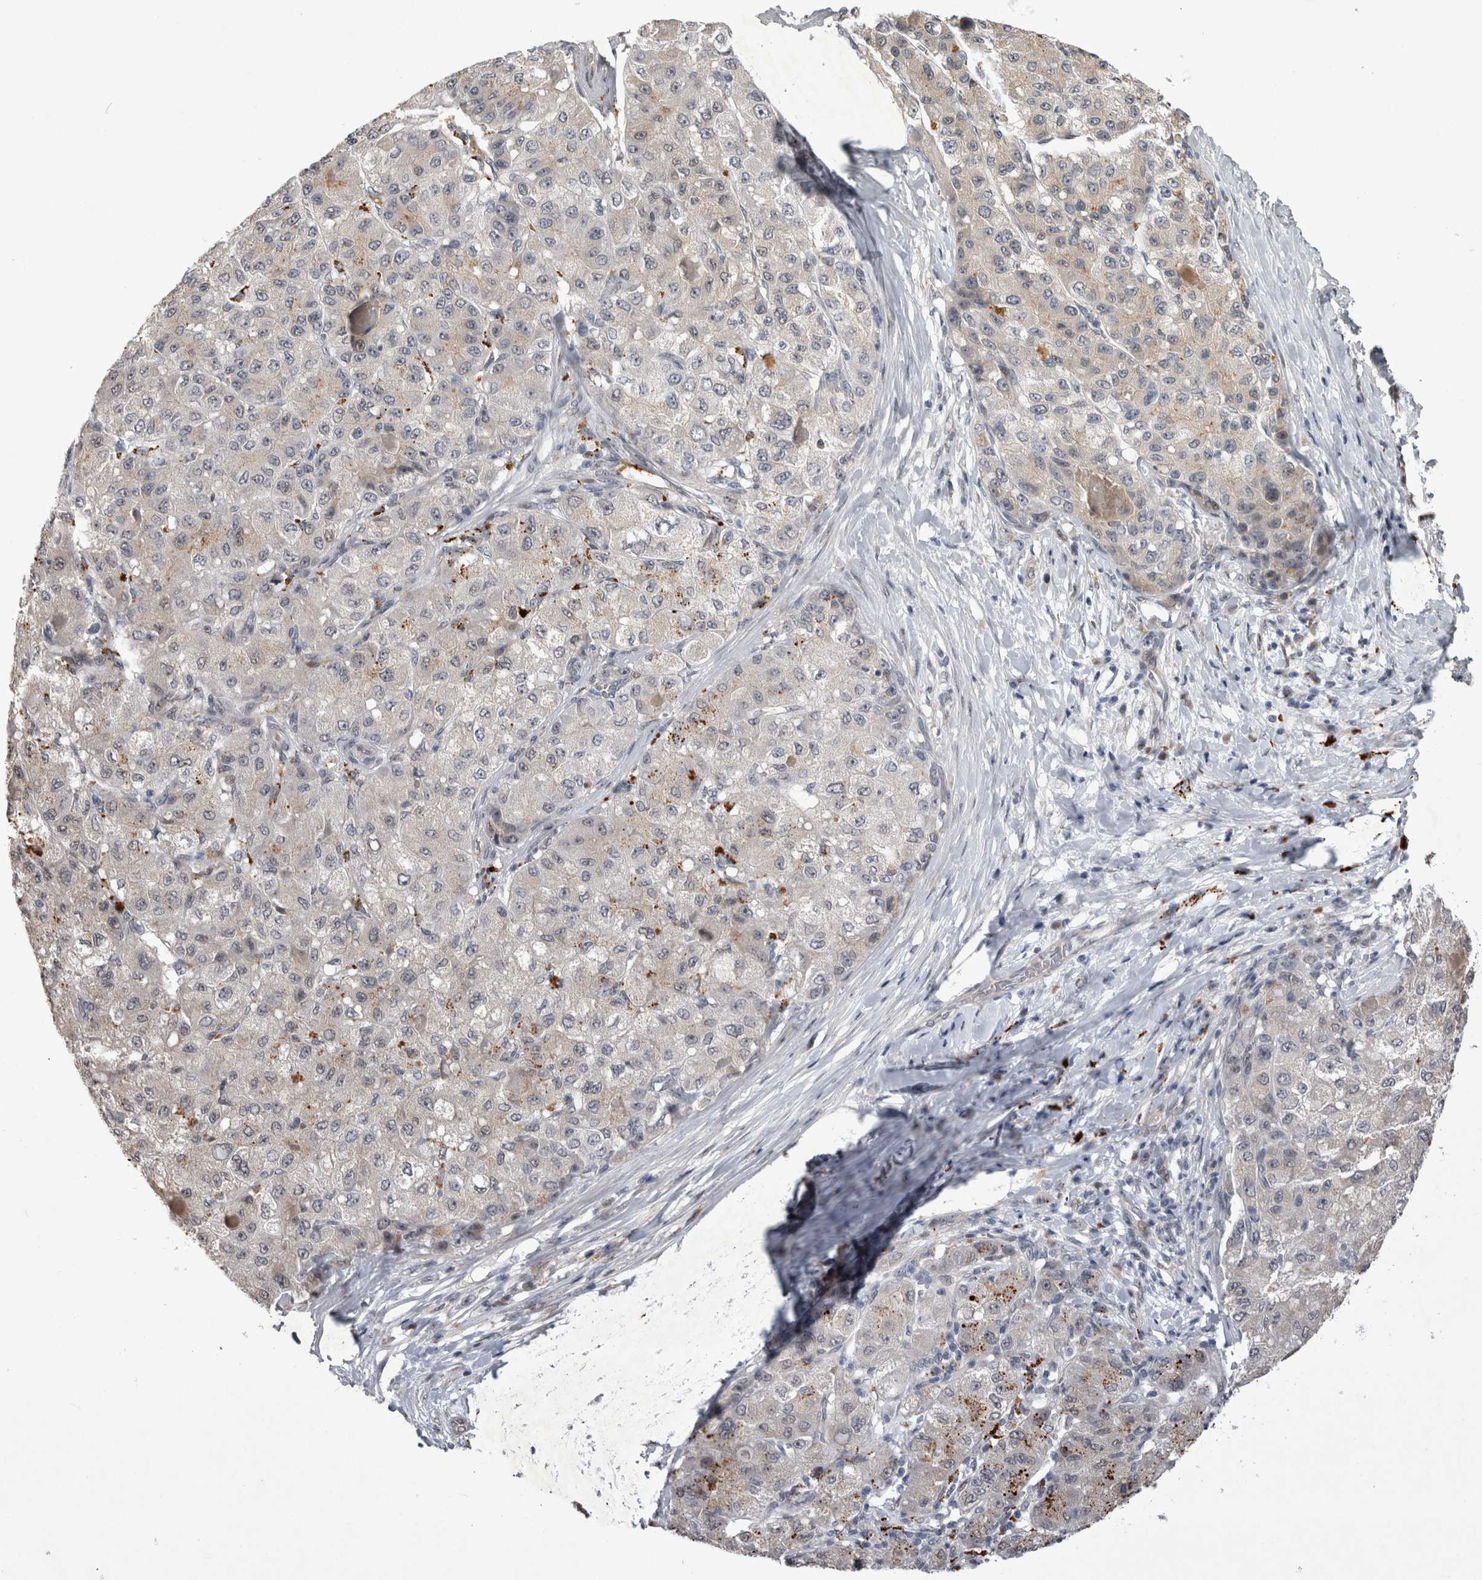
{"staining": {"intensity": "negative", "quantity": "none", "location": "none"}, "tissue": "liver cancer", "cell_type": "Tumor cells", "image_type": "cancer", "snomed": [{"axis": "morphology", "description": "Carcinoma, Hepatocellular, NOS"}, {"axis": "topography", "description": "Liver"}], "caption": "Liver hepatocellular carcinoma stained for a protein using immunohistochemistry exhibits no expression tumor cells.", "gene": "IFI44", "patient": {"sex": "male", "age": 80}}